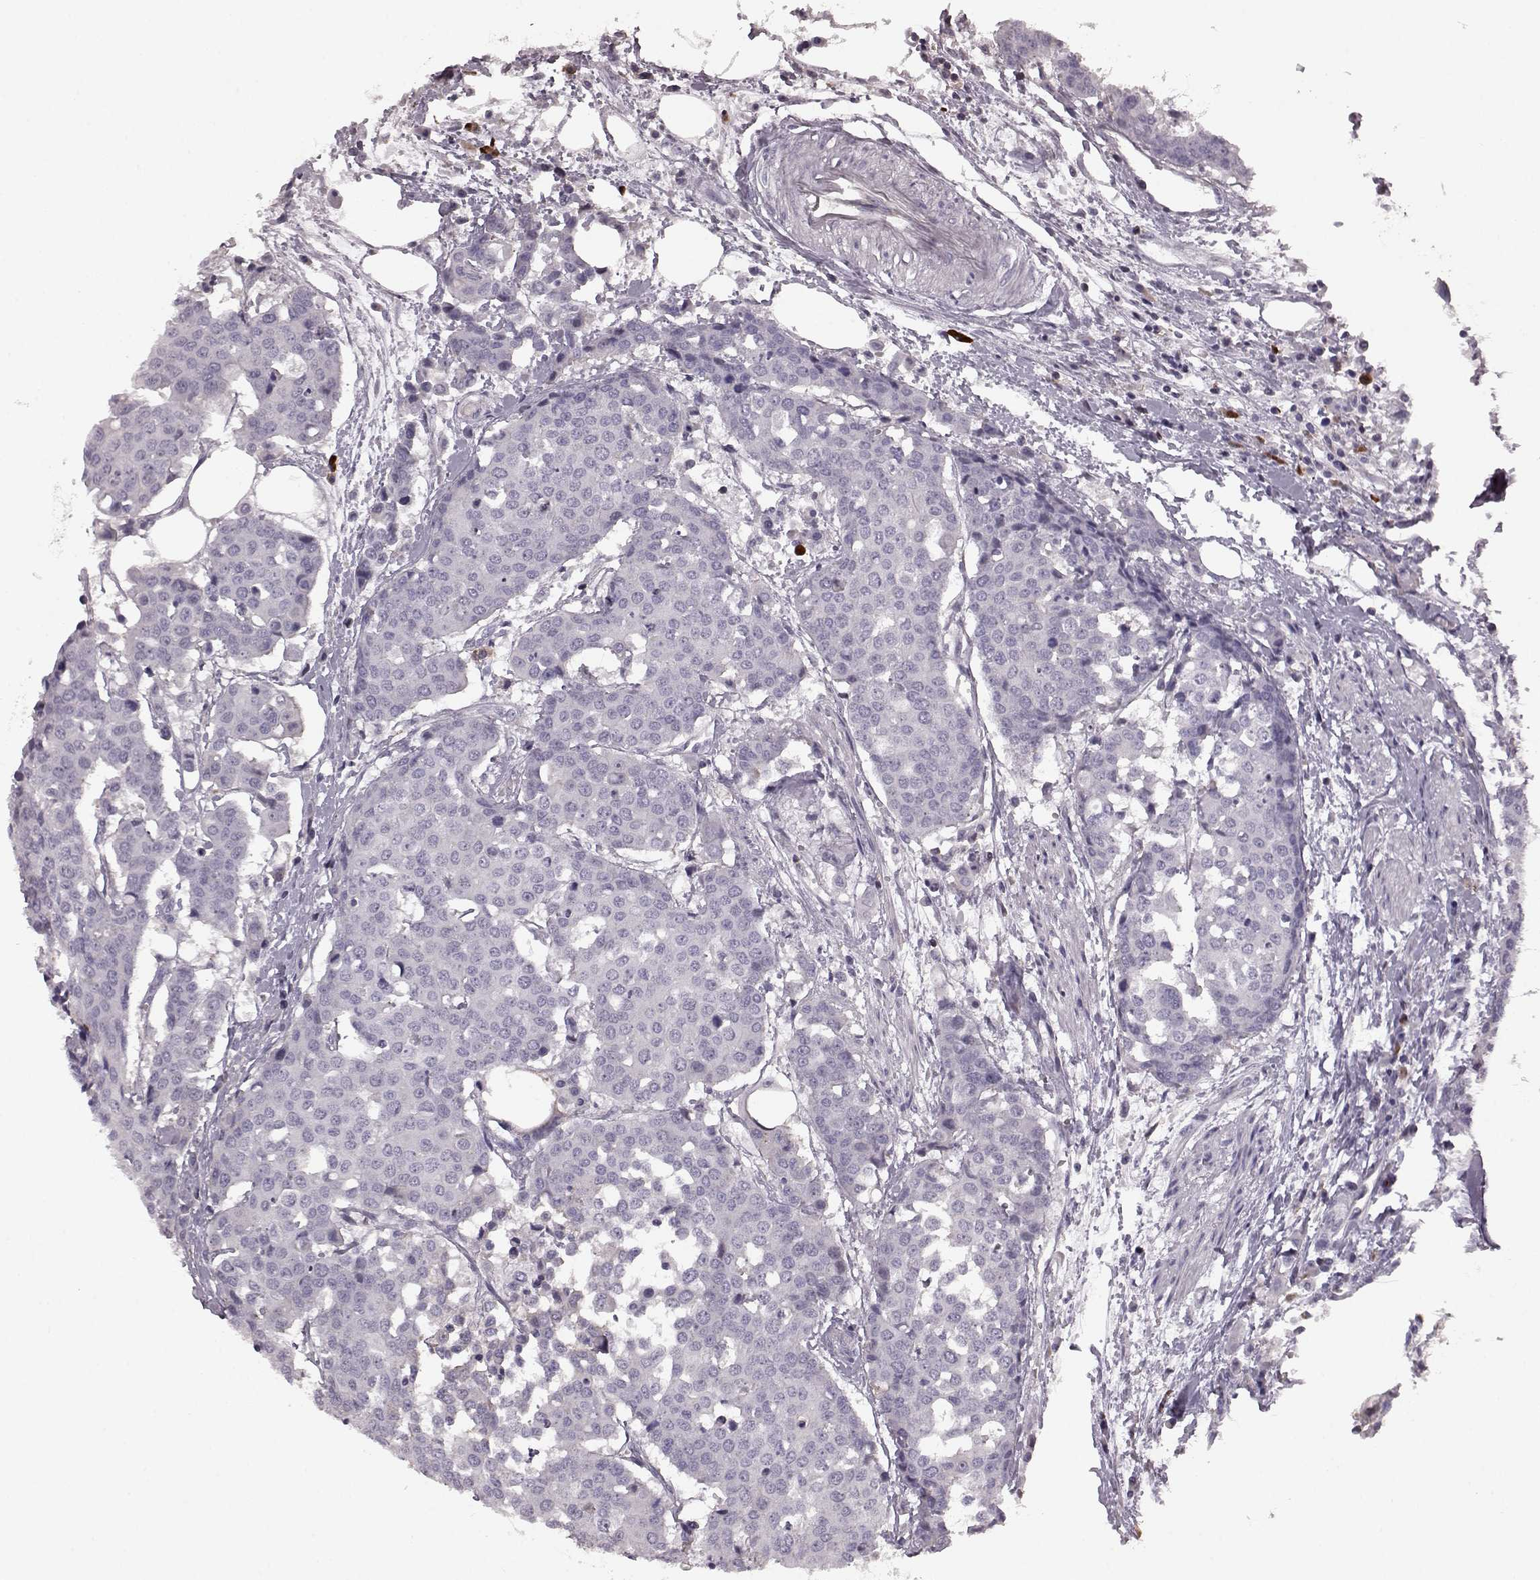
{"staining": {"intensity": "negative", "quantity": "none", "location": "none"}, "tissue": "carcinoid", "cell_type": "Tumor cells", "image_type": "cancer", "snomed": [{"axis": "morphology", "description": "Carcinoid, malignant, NOS"}, {"axis": "topography", "description": "Colon"}], "caption": "The micrograph reveals no staining of tumor cells in carcinoid.", "gene": "PDCD1", "patient": {"sex": "male", "age": 81}}